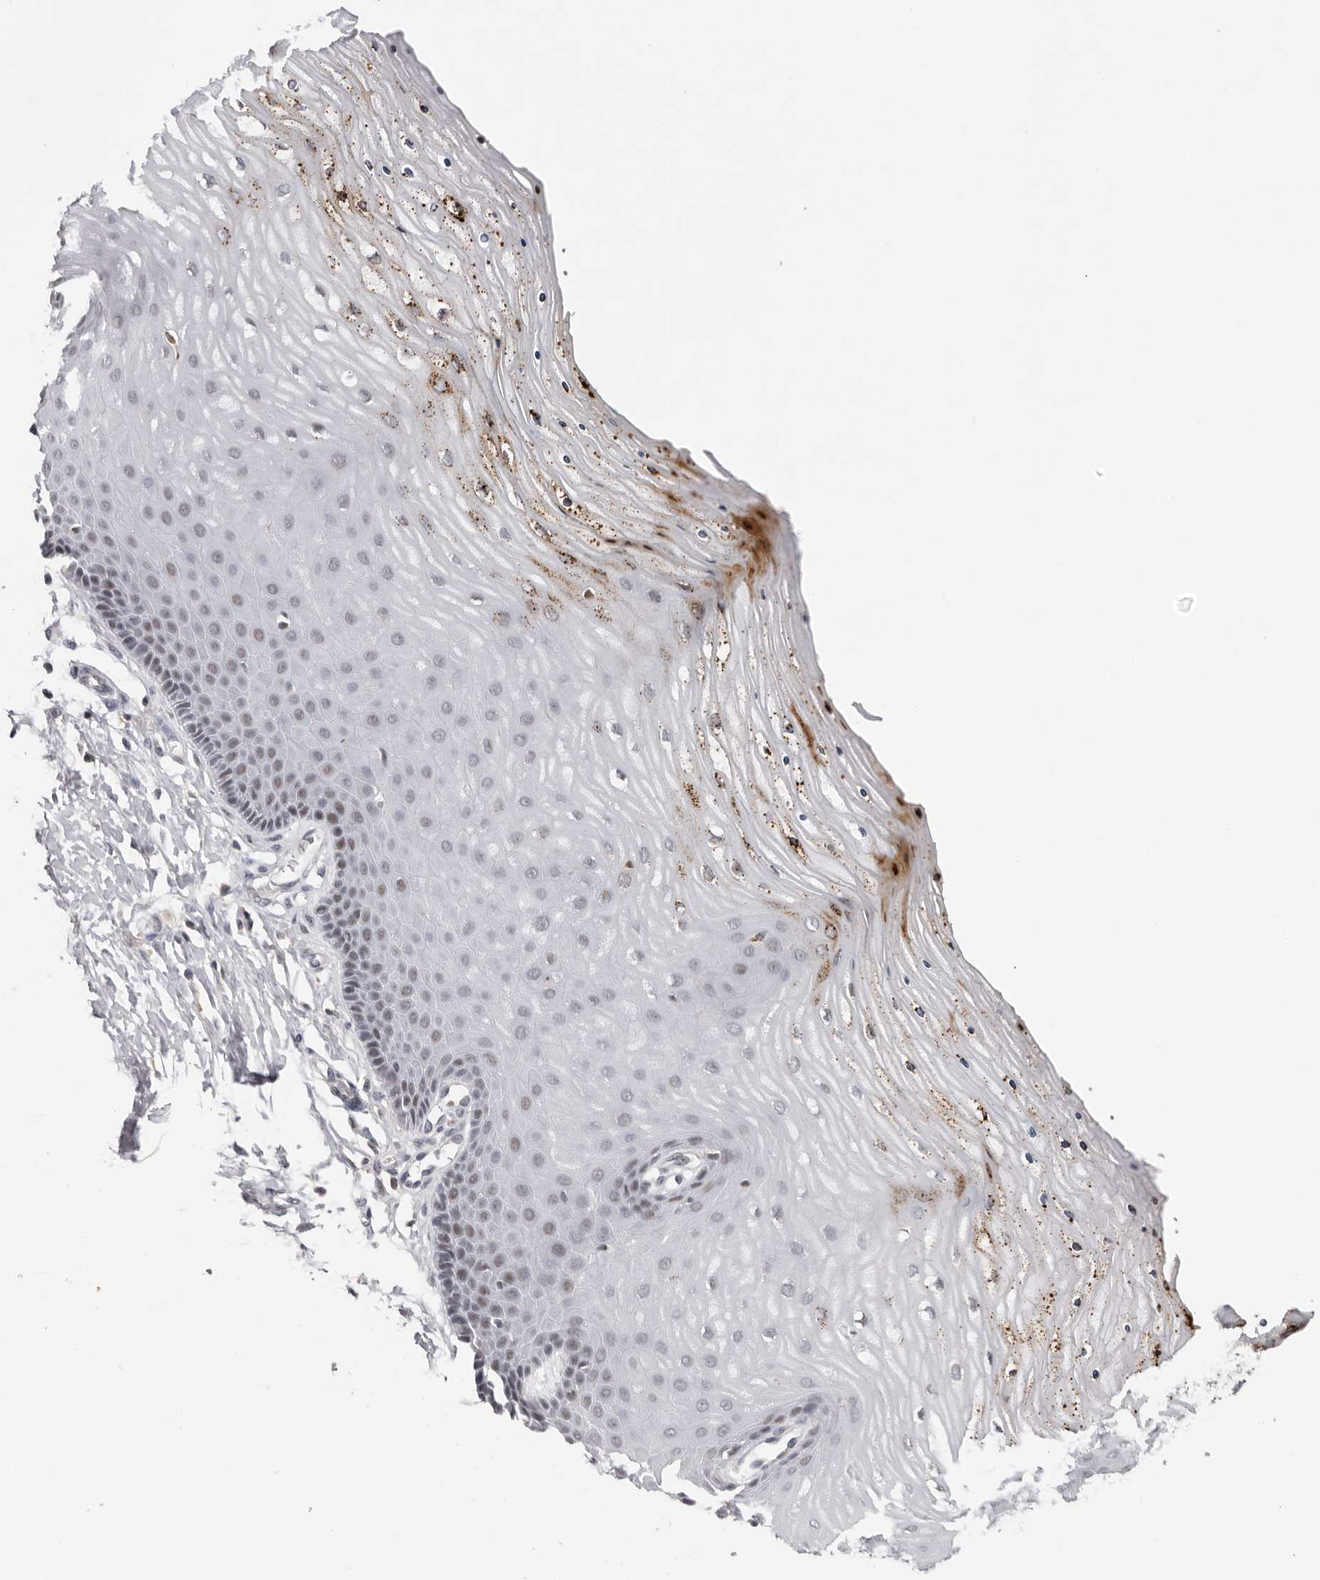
{"staining": {"intensity": "negative", "quantity": "none", "location": "none"}, "tissue": "cervix", "cell_type": "Glandular cells", "image_type": "normal", "snomed": [{"axis": "morphology", "description": "Normal tissue, NOS"}, {"axis": "topography", "description": "Cervix"}], "caption": "This is a micrograph of immunohistochemistry staining of benign cervix, which shows no positivity in glandular cells.", "gene": "KIF2B", "patient": {"sex": "female", "age": 55}}